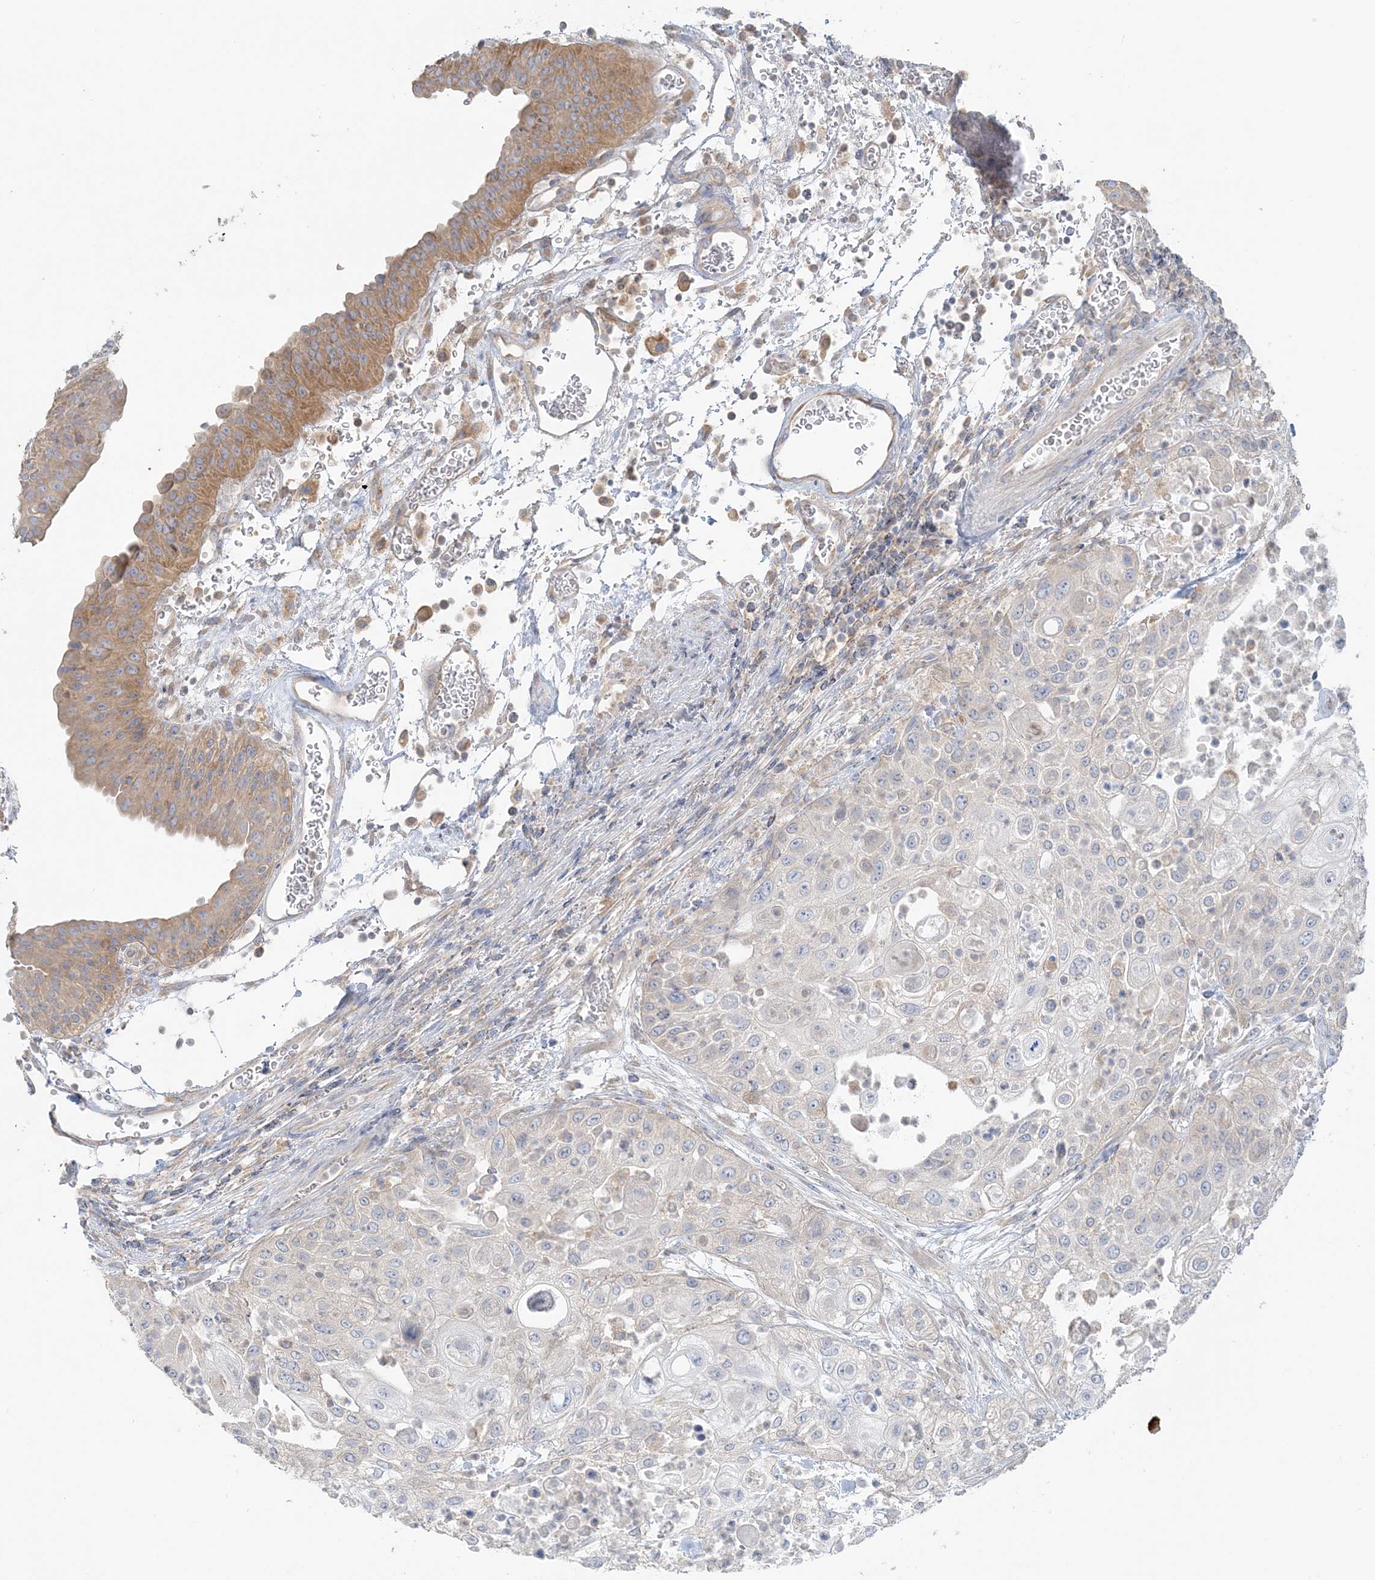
{"staining": {"intensity": "negative", "quantity": "none", "location": "none"}, "tissue": "urothelial cancer", "cell_type": "Tumor cells", "image_type": "cancer", "snomed": [{"axis": "morphology", "description": "Urothelial carcinoma, High grade"}, {"axis": "topography", "description": "Urinary bladder"}], "caption": "Tumor cells are negative for protein expression in human urothelial carcinoma (high-grade).", "gene": "TBC1D5", "patient": {"sex": "female", "age": 79}}